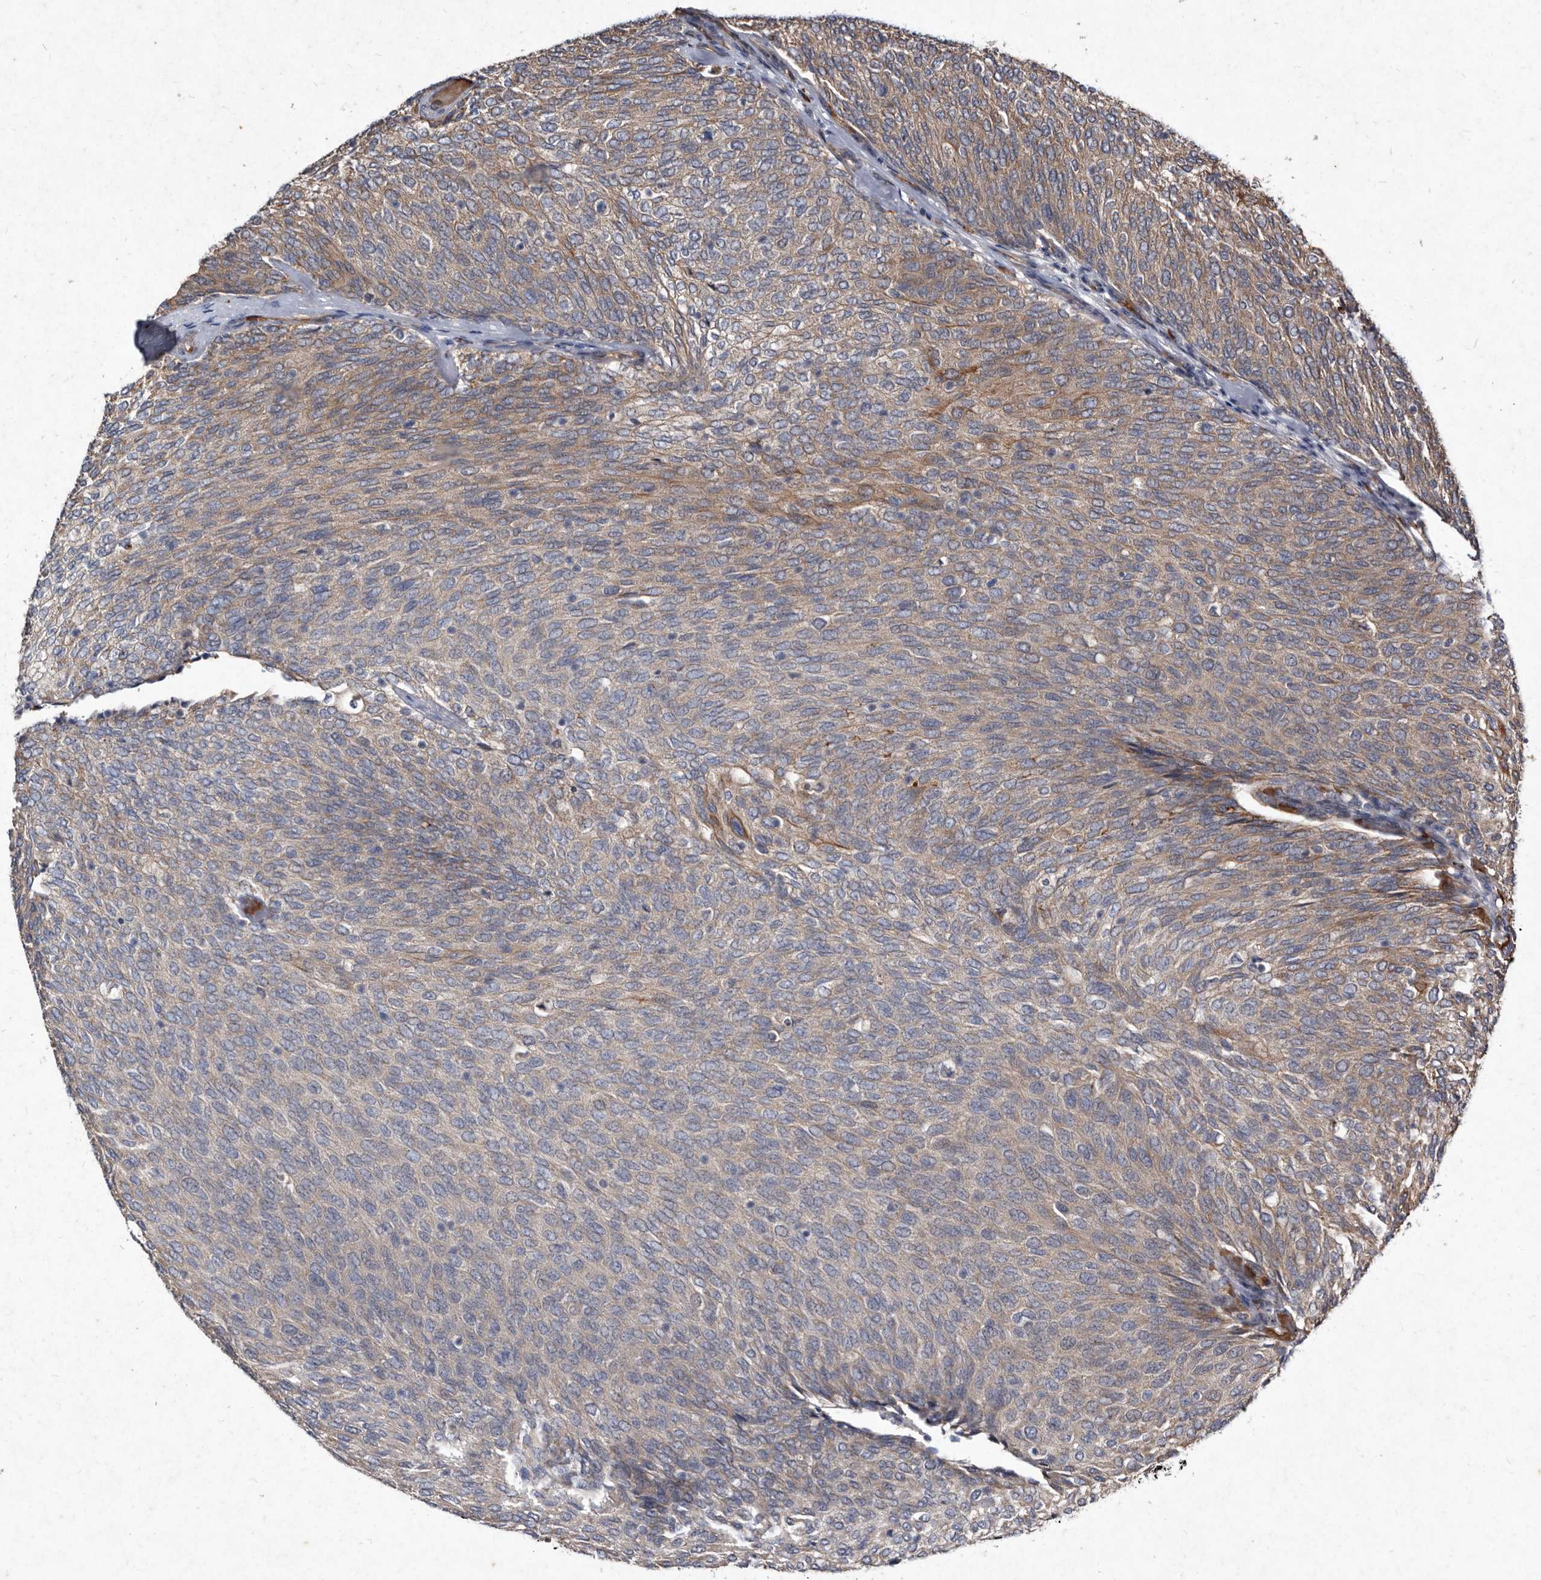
{"staining": {"intensity": "moderate", "quantity": "<25%", "location": "cytoplasmic/membranous"}, "tissue": "urothelial cancer", "cell_type": "Tumor cells", "image_type": "cancer", "snomed": [{"axis": "morphology", "description": "Urothelial carcinoma, Low grade"}, {"axis": "topography", "description": "Urinary bladder"}], "caption": "An image of human urothelial carcinoma (low-grade) stained for a protein displays moderate cytoplasmic/membranous brown staining in tumor cells.", "gene": "YPEL3", "patient": {"sex": "female", "age": 79}}